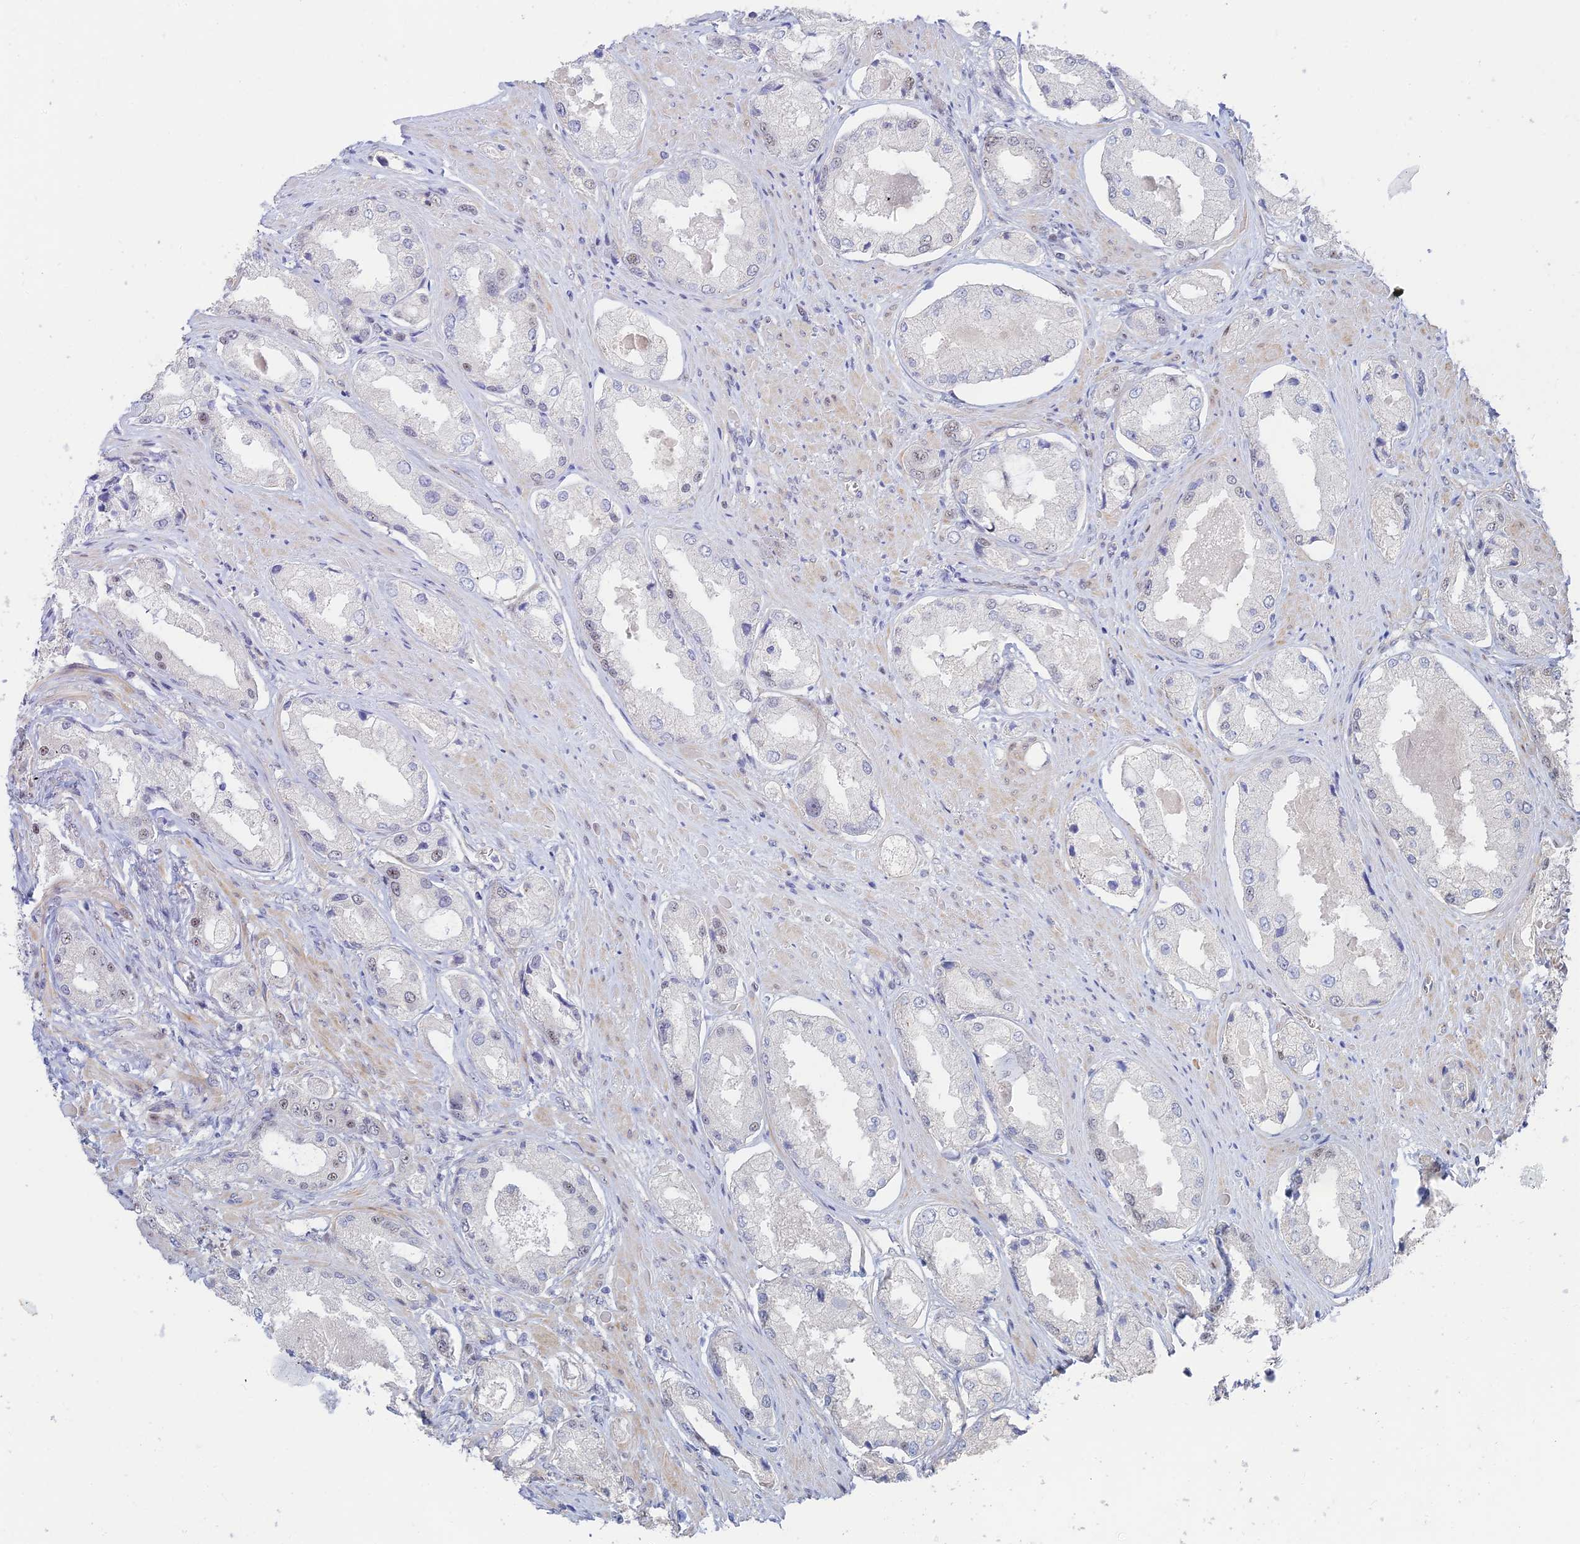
{"staining": {"intensity": "weak", "quantity": "<25%", "location": "nuclear"}, "tissue": "prostate cancer", "cell_type": "Tumor cells", "image_type": "cancer", "snomed": [{"axis": "morphology", "description": "Adenocarcinoma, Low grade"}, {"axis": "topography", "description": "Prostate"}], "caption": "Human prostate adenocarcinoma (low-grade) stained for a protein using IHC shows no positivity in tumor cells.", "gene": "CFAP92", "patient": {"sex": "male", "age": 68}}